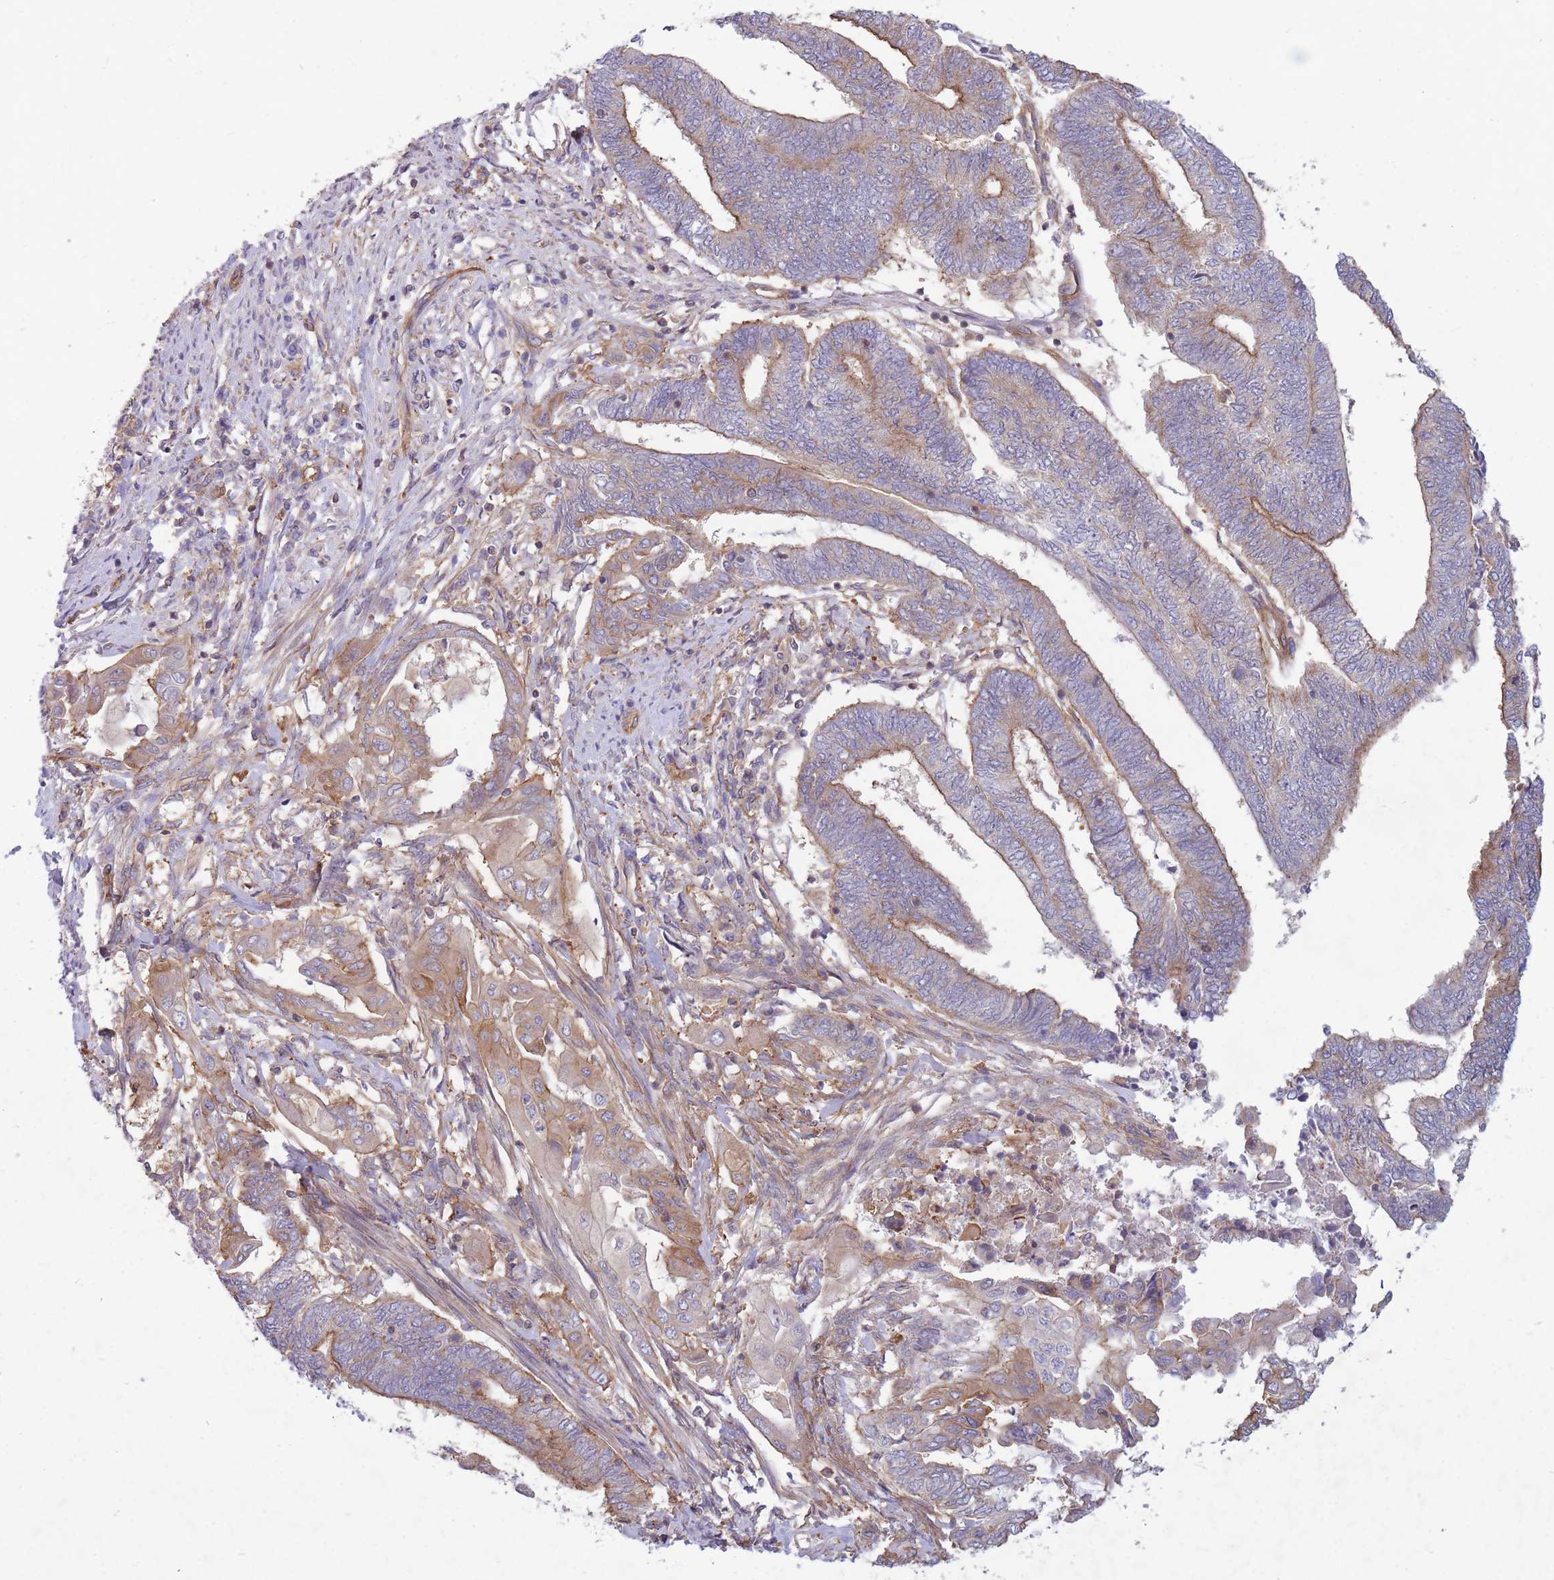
{"staining": {"intensity": "moderate", "quantity": ">75%", "location": "cytoplasmic/membranous"}, "tissue": "endometrial cancer", "cell_type": "Tumor cells", "image_type": "cancer", "snomed": [{"axis": "morphology", "description": "Adenocarcinoma, NOS"}, {"axis": "topography", "description": "Uterus"}, {"axis": "topography", "description": "Endometrium"}], "caption": "Protein positivity by immunohistochemistry demonstrates moderate cytoplasmic/membranous positivity in approximately >75% of tumor cells in adenocarcinoma (endometrial). (brown staining indicates protein expression, while blue staining denotes nuclei).", "gene": "GGA1", "patient": {"sex": "female", "age": 70}}